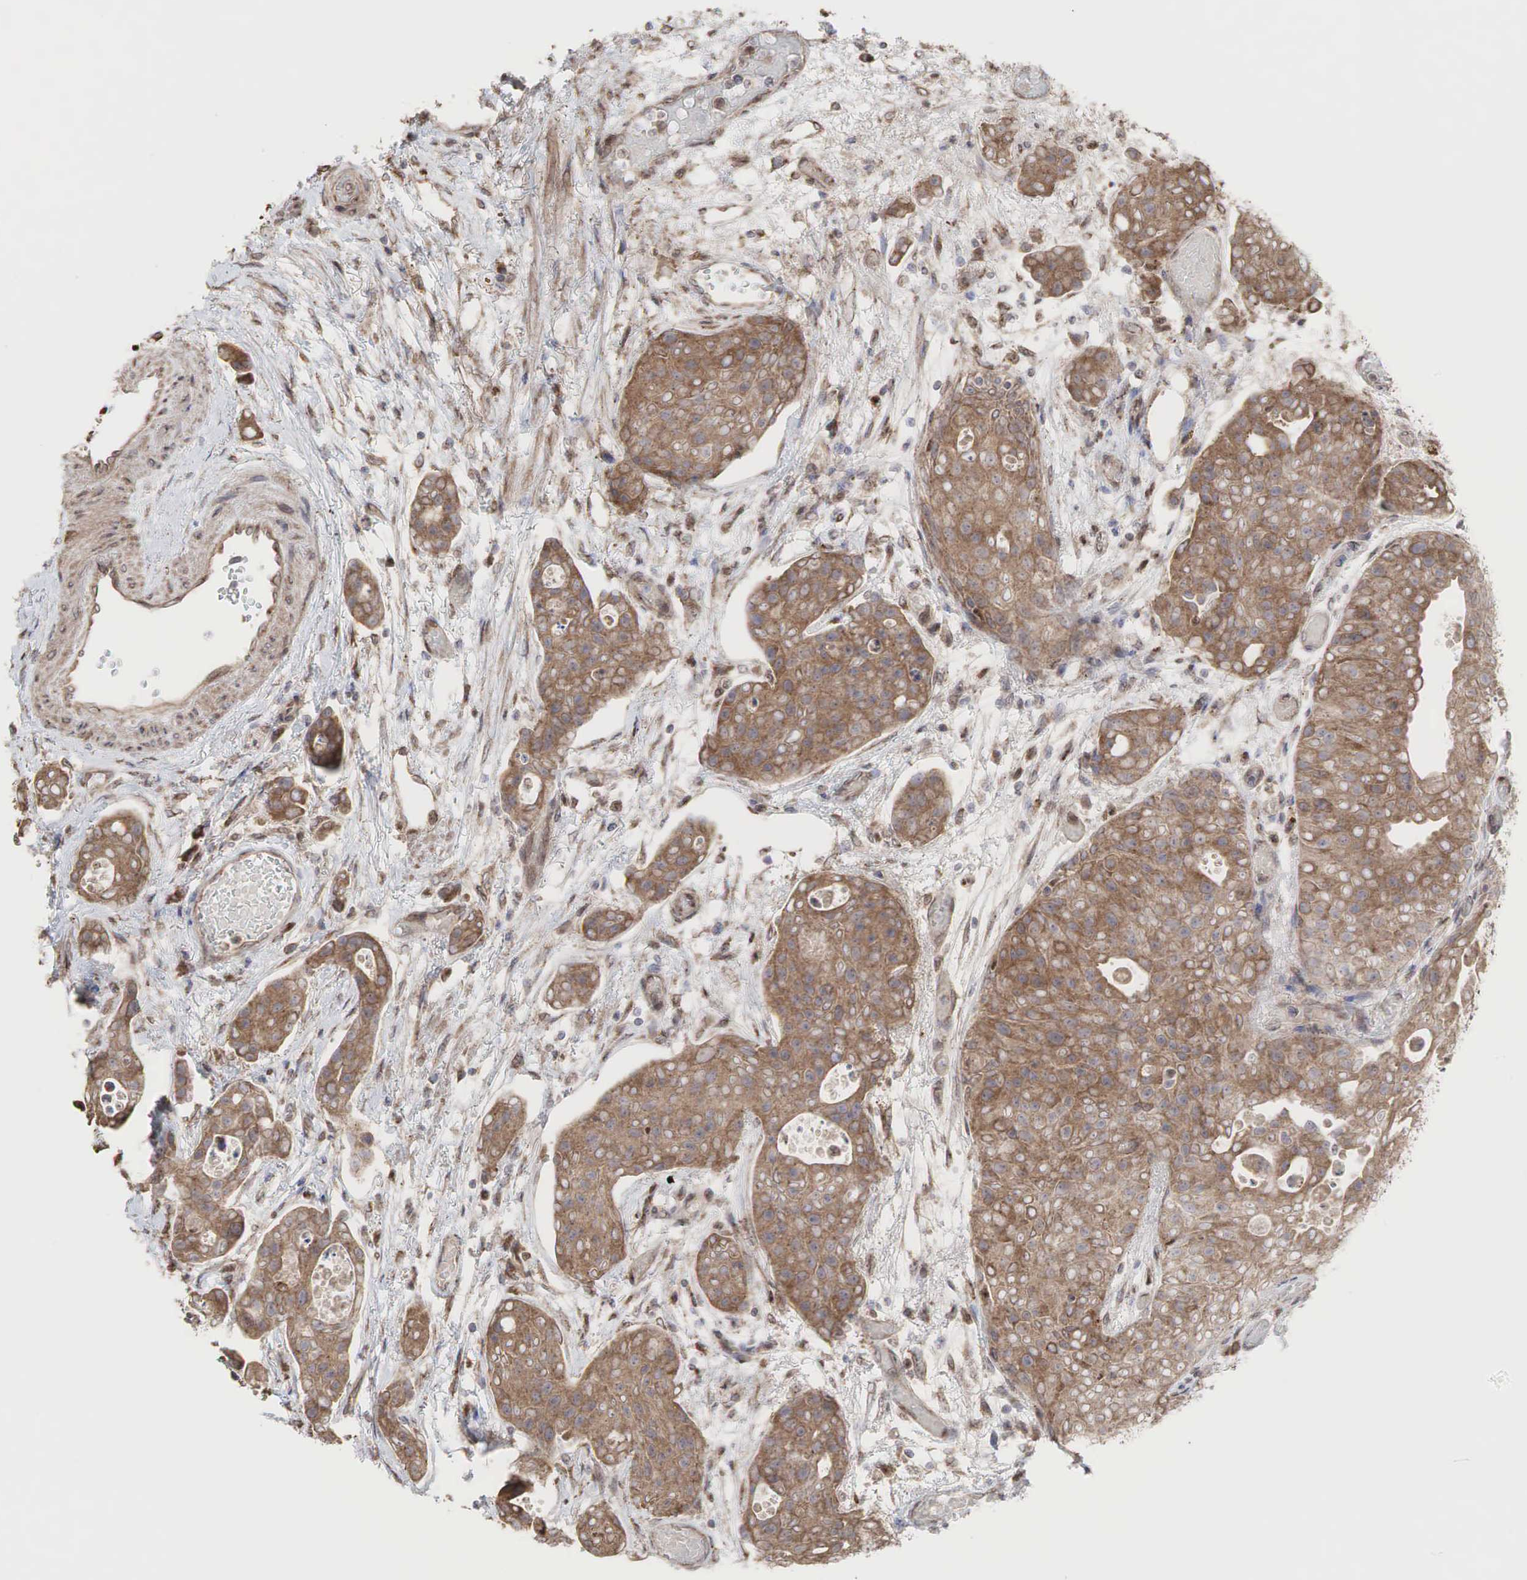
{"staining": {"intensity": "moderate", "quantity": ">75%", "location": "cytoplasmic/membranous,nuclear"}, "tissue": "urothelial cancer", "cell_type": "Tumor cells", "image_type": "cancer", "snomed": [{"axis": "morphology", "description": "Urothelial carcinoma, High grade"}, {"axis": "topography", "description": "Urinary bladder"}], "caption": "Urothelial carcinoma (high-grade) was stained to show a protein in brown. There is medium levels of moderate cytoplasmic/membranous and nuclear positivity in about >75% of tumor cells.", "gene": "PABPC5", "patient": {"sex": "male", "age": 78}}